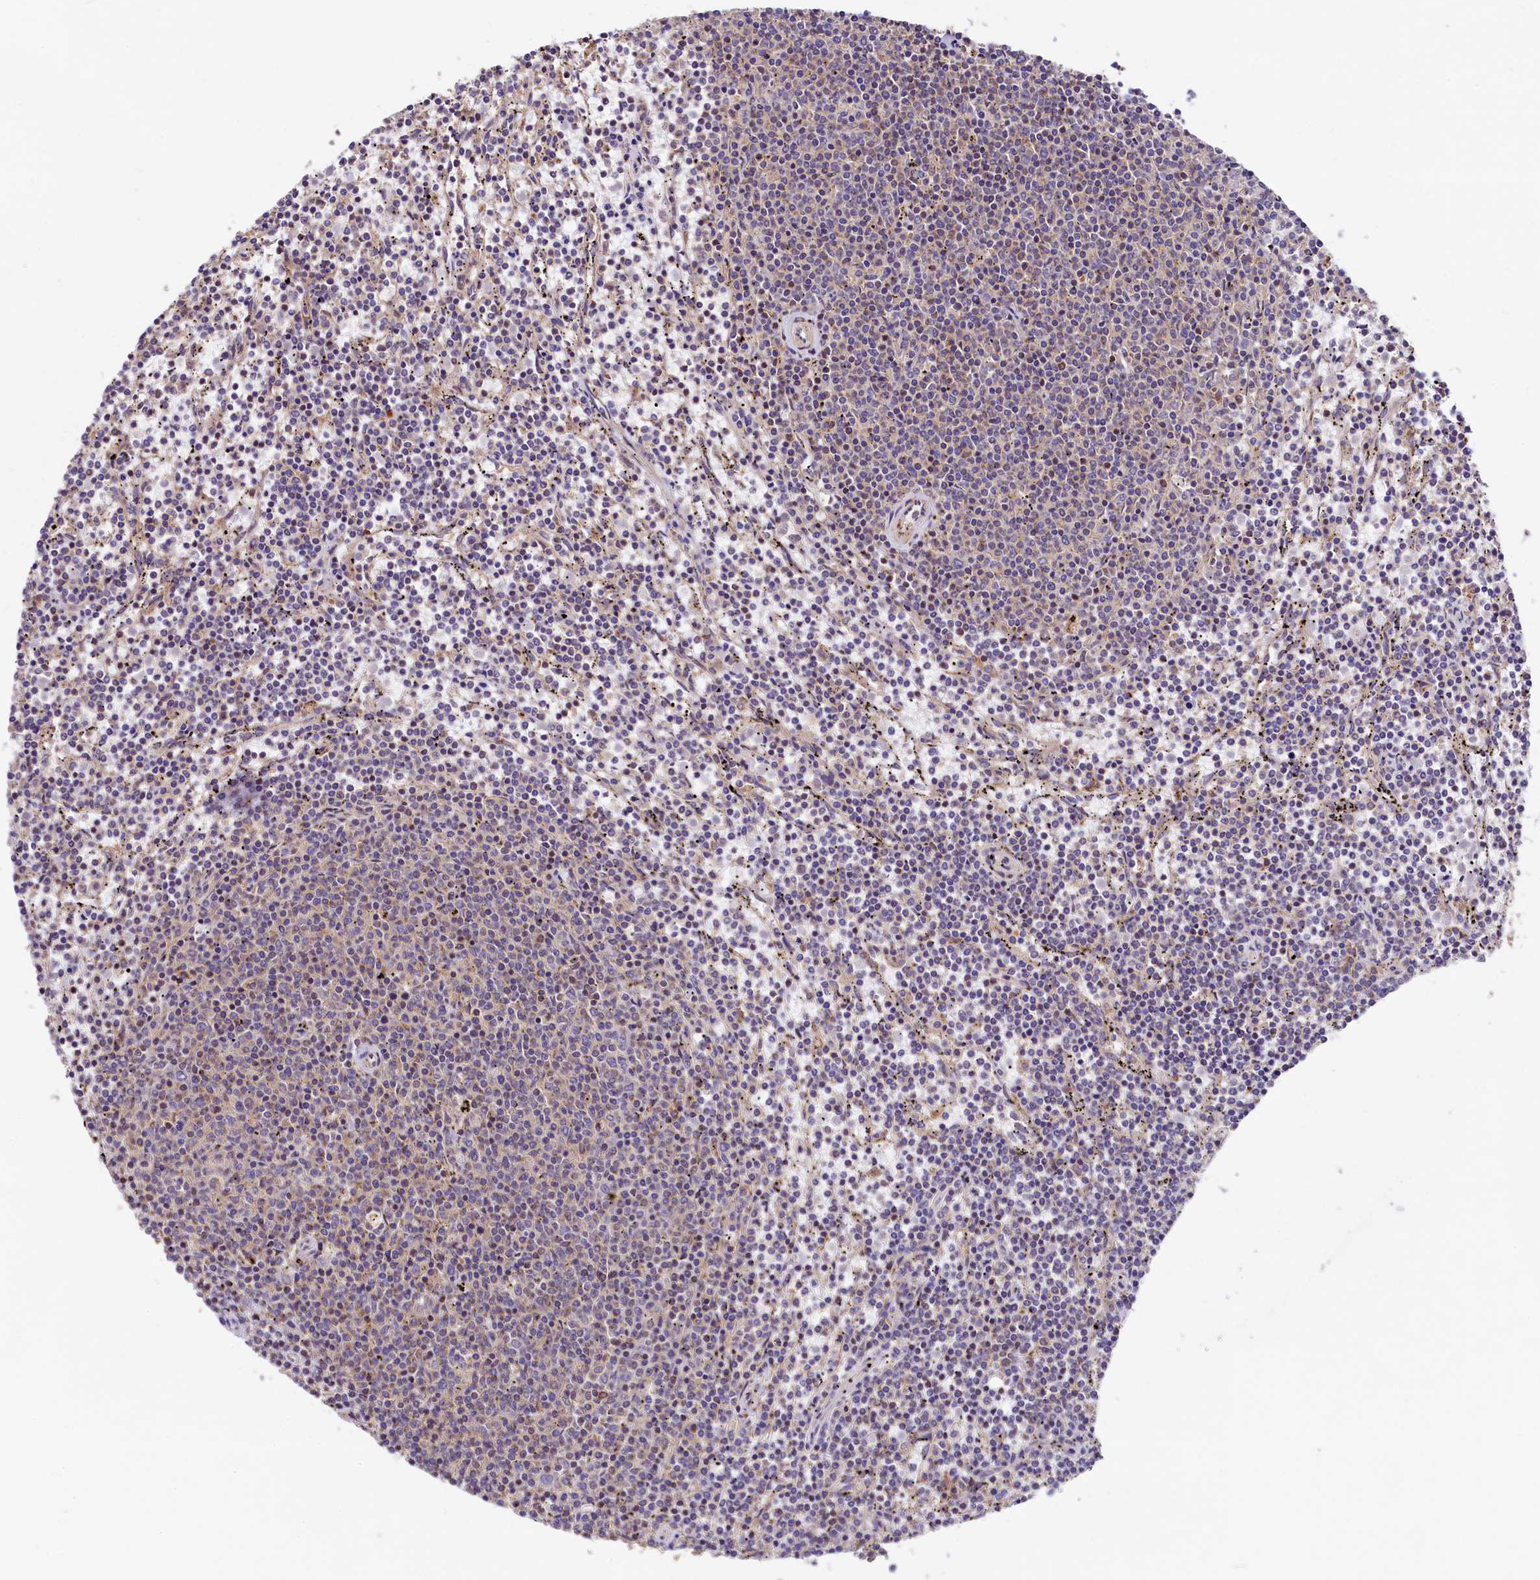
{"staining": {"intensity": "weak", "quantity": "25%-75%", "location": "cytoplasmic/membranous"}, "tissue": "lymphoma", "cell_type": "Tumor cells", "image_type": "cancer", "snomed": [{"axis": "morphology", "description": "Malignant lymphoma, non-Hodgkin's type, Low grade"}, {"axis": "topography", "description": "Spleen"}], "caption": "This image reveals lymphoma stained with immunohistochemistry to label a protein in brown. The cytoplasmic/membranous of tumor cells show weak positivity for the protein. Nuclei are counter-stained blue.", "gene": "CIAO3", "patient": {"sex": "female", "age": 50}}